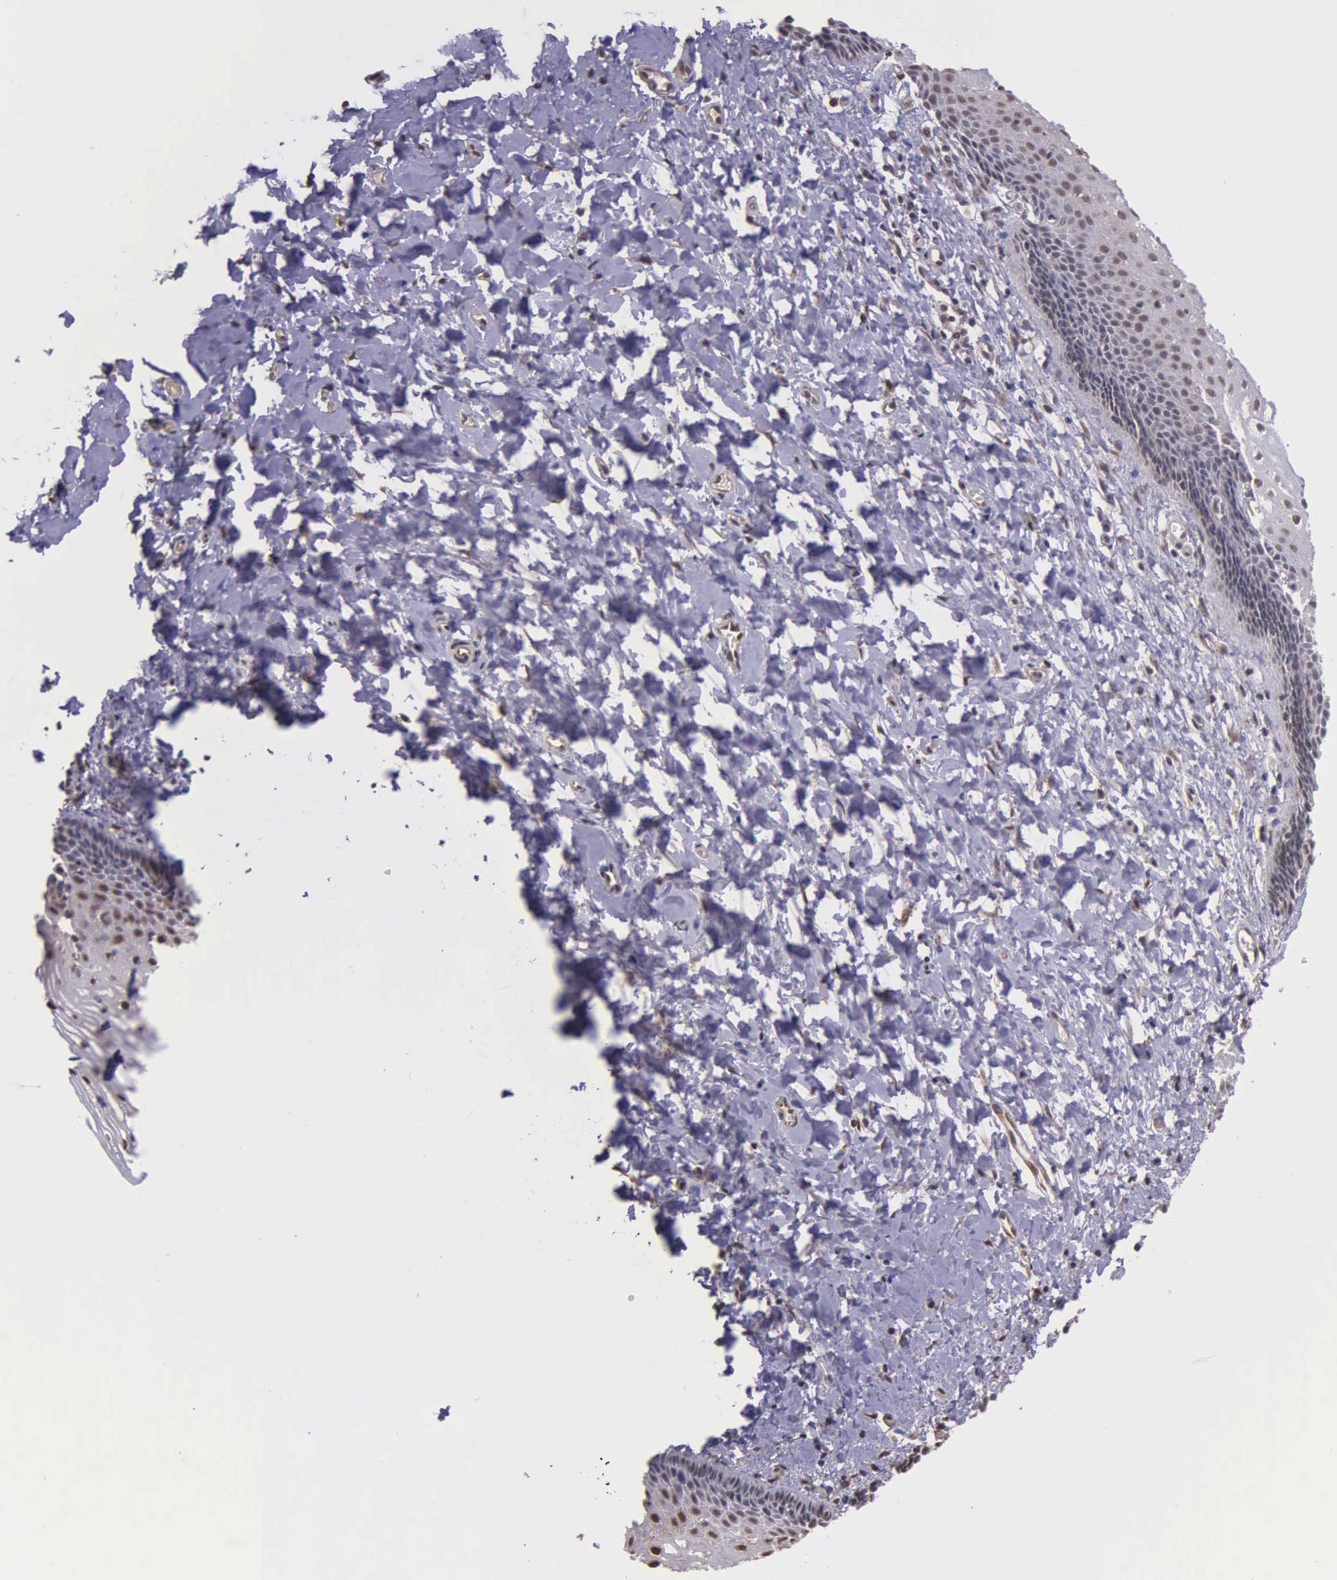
{"staining": {"intensity": "moderate", "quantity": ">75%", "location": "cytoplasmic/membranous,nuclear"}, "tissue": "cervix", "cell_type": "Glandular cells", "image_type": "normal", "snomed": [{"axis": "morphology", "description": "Normal tissue, NOS"}, {"axis": "topography", "description": "Cervix"}], "caption": "This is a micrograph of IHC staining of unremarkable cervix, which shows moderate expression in the cytoplasmic/membranous,nuclear of glandular cells.", "gene": "PSMC1", "patient": {"sex": "female", "age": 53}}